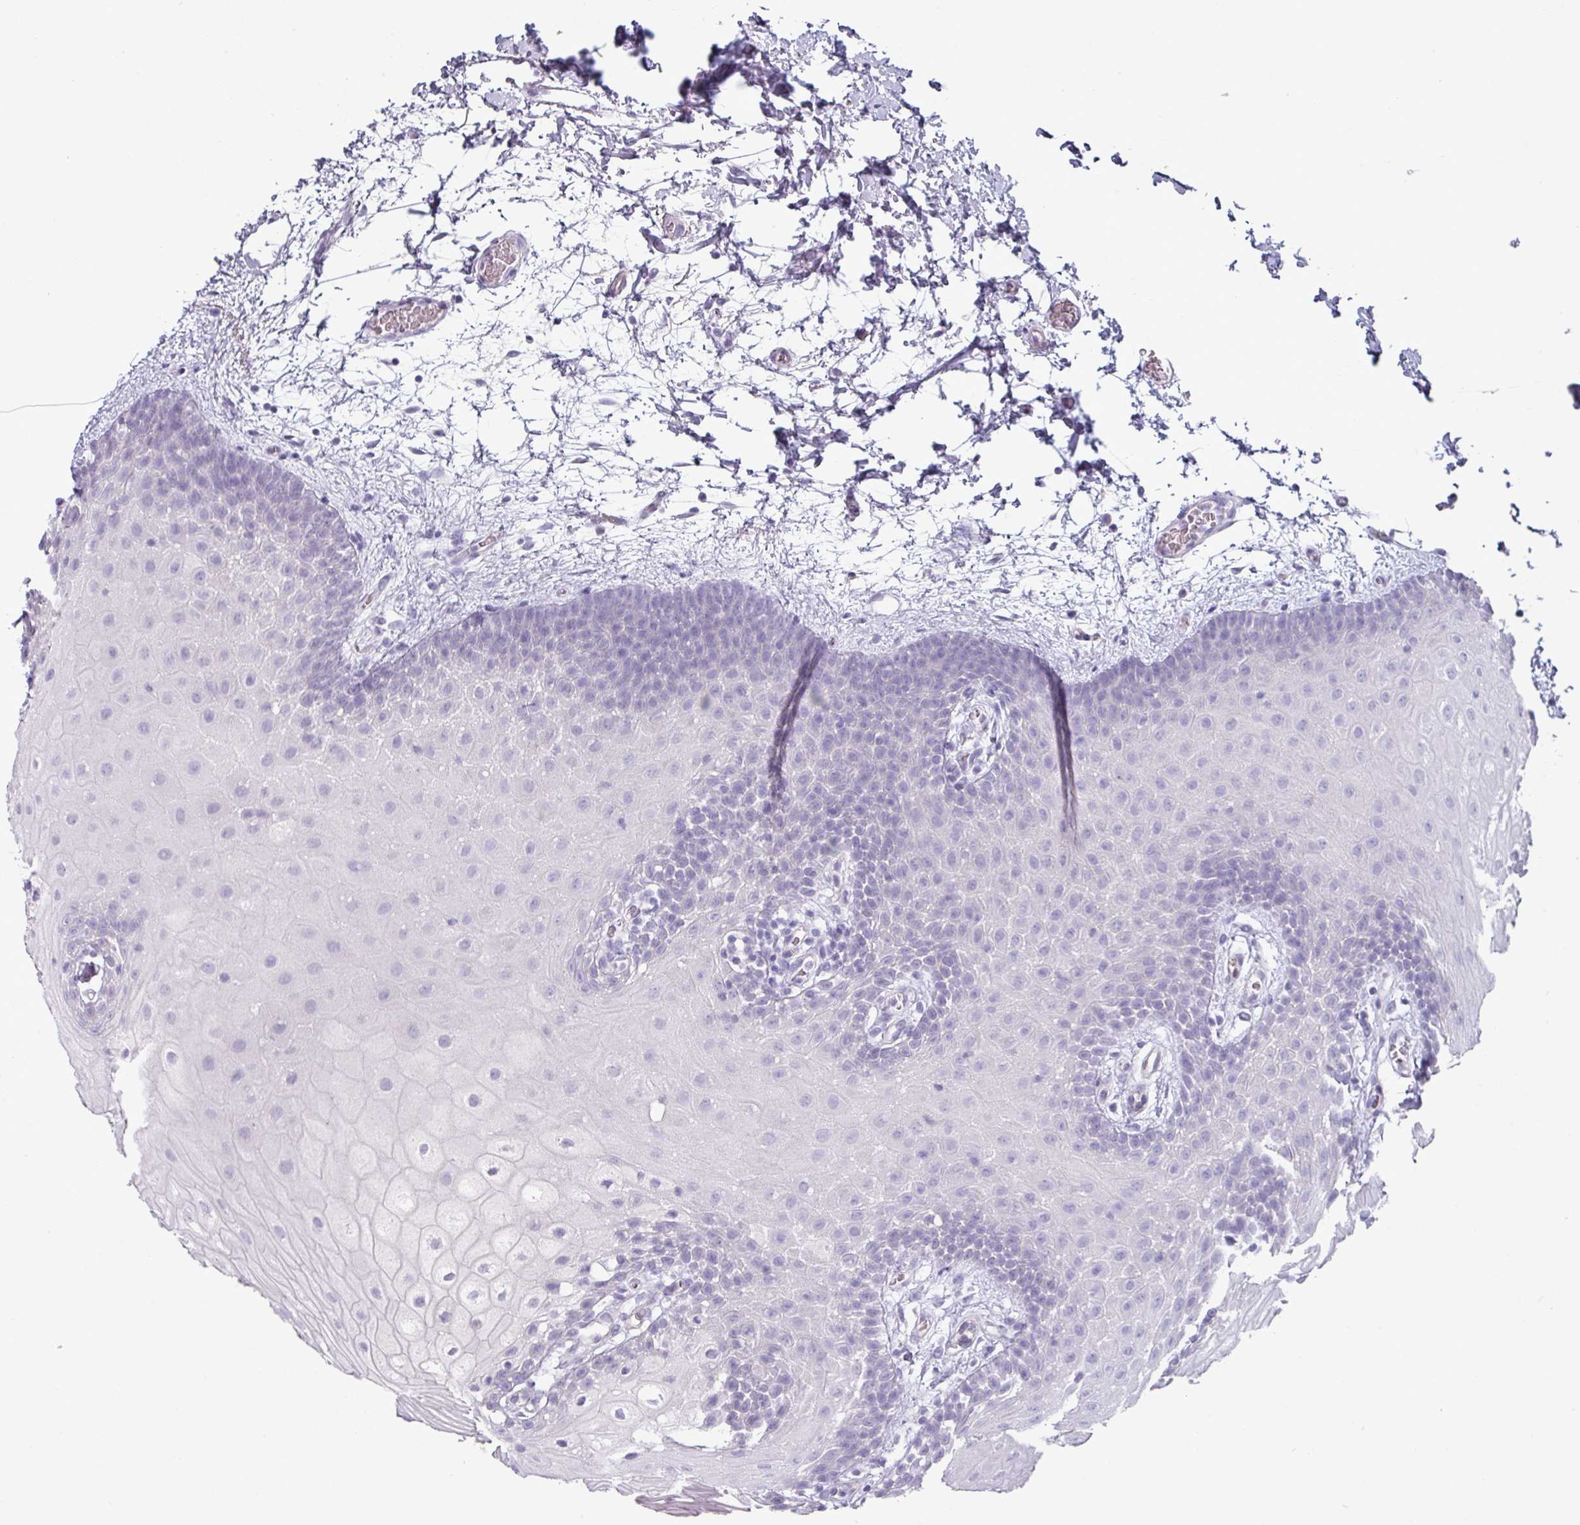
{"staining": {"intensity": "negative", "quantity": "none", "location": "none"}, "tissue": "oral mucosa", "cell_type": "Squamous epithelial cells", "image_type": "normal", "snomed": [{"axis": "morphology", "description": "Normal tissue, NOS"}, {"axis": "morphology", "description": "Squamous cell carcinoma, NOS"}, {"axis": "topography", "description": "Oral tissue"}, {"axis": "topography", "description": "Tounge, NOS"}, {"axis": "topography", "description": "Head-Neck"}], "caption": "Immunohistochemistry (IHC) histopathology image of unremarkable oral mucosa: oral mucosa stained with DAB displays no significant protein staining in squamous epithelial cells. (DAB (3,3'-diaminobenzidine) immunohistochemistry visualized using brightfield microscopy, high magnification).", "gene": "SLC17A7", "patient": {"sex": "male", "age": 76}}